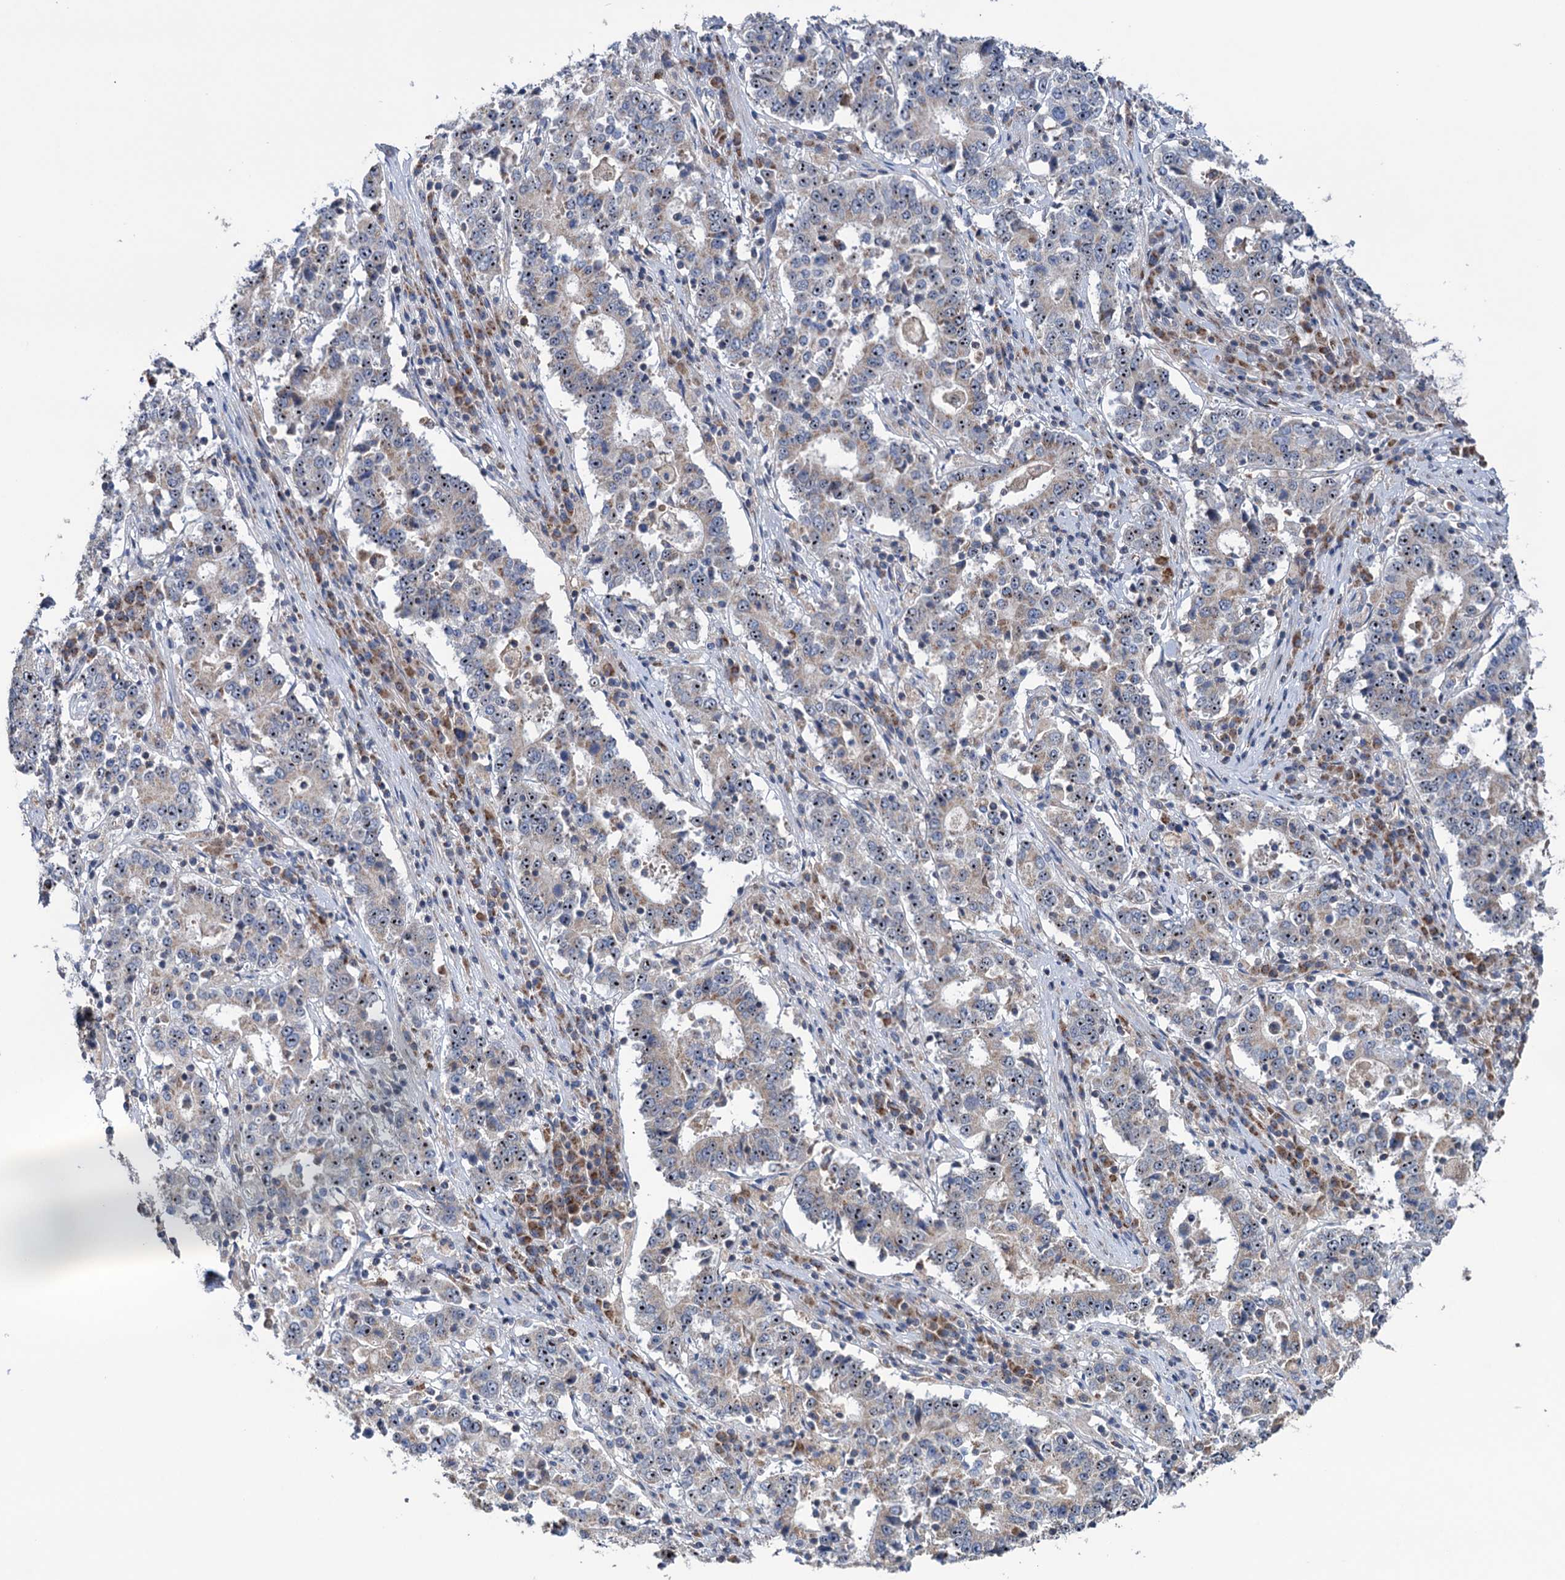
{"staining": {"intensity": "moderate", "quantity": "25%-75%", "location": "cytoplasmic/membranous,nuclear"}, "tissue": "stomach cancer", "cell_type": "Tumor cells", "image_type": "cancer", "snomed": [{"axis": "morphology", "description": "Adenocarcinoma, NOS"}, {"axis": "topography", "description": "Stomach"}], "caption": "A medium amount of moderate cytoplasmic/membranous and nuclear positivity is seen in about 25%-75% of tumor cells in stomach cancer tissue. The staining is performed using DAB brown chromogen to label protein expression. The nuclei are counter-stained blue using hematoxylin.", "gene": "HTR3B", "patient": {"sex": "male", "age": 59}}